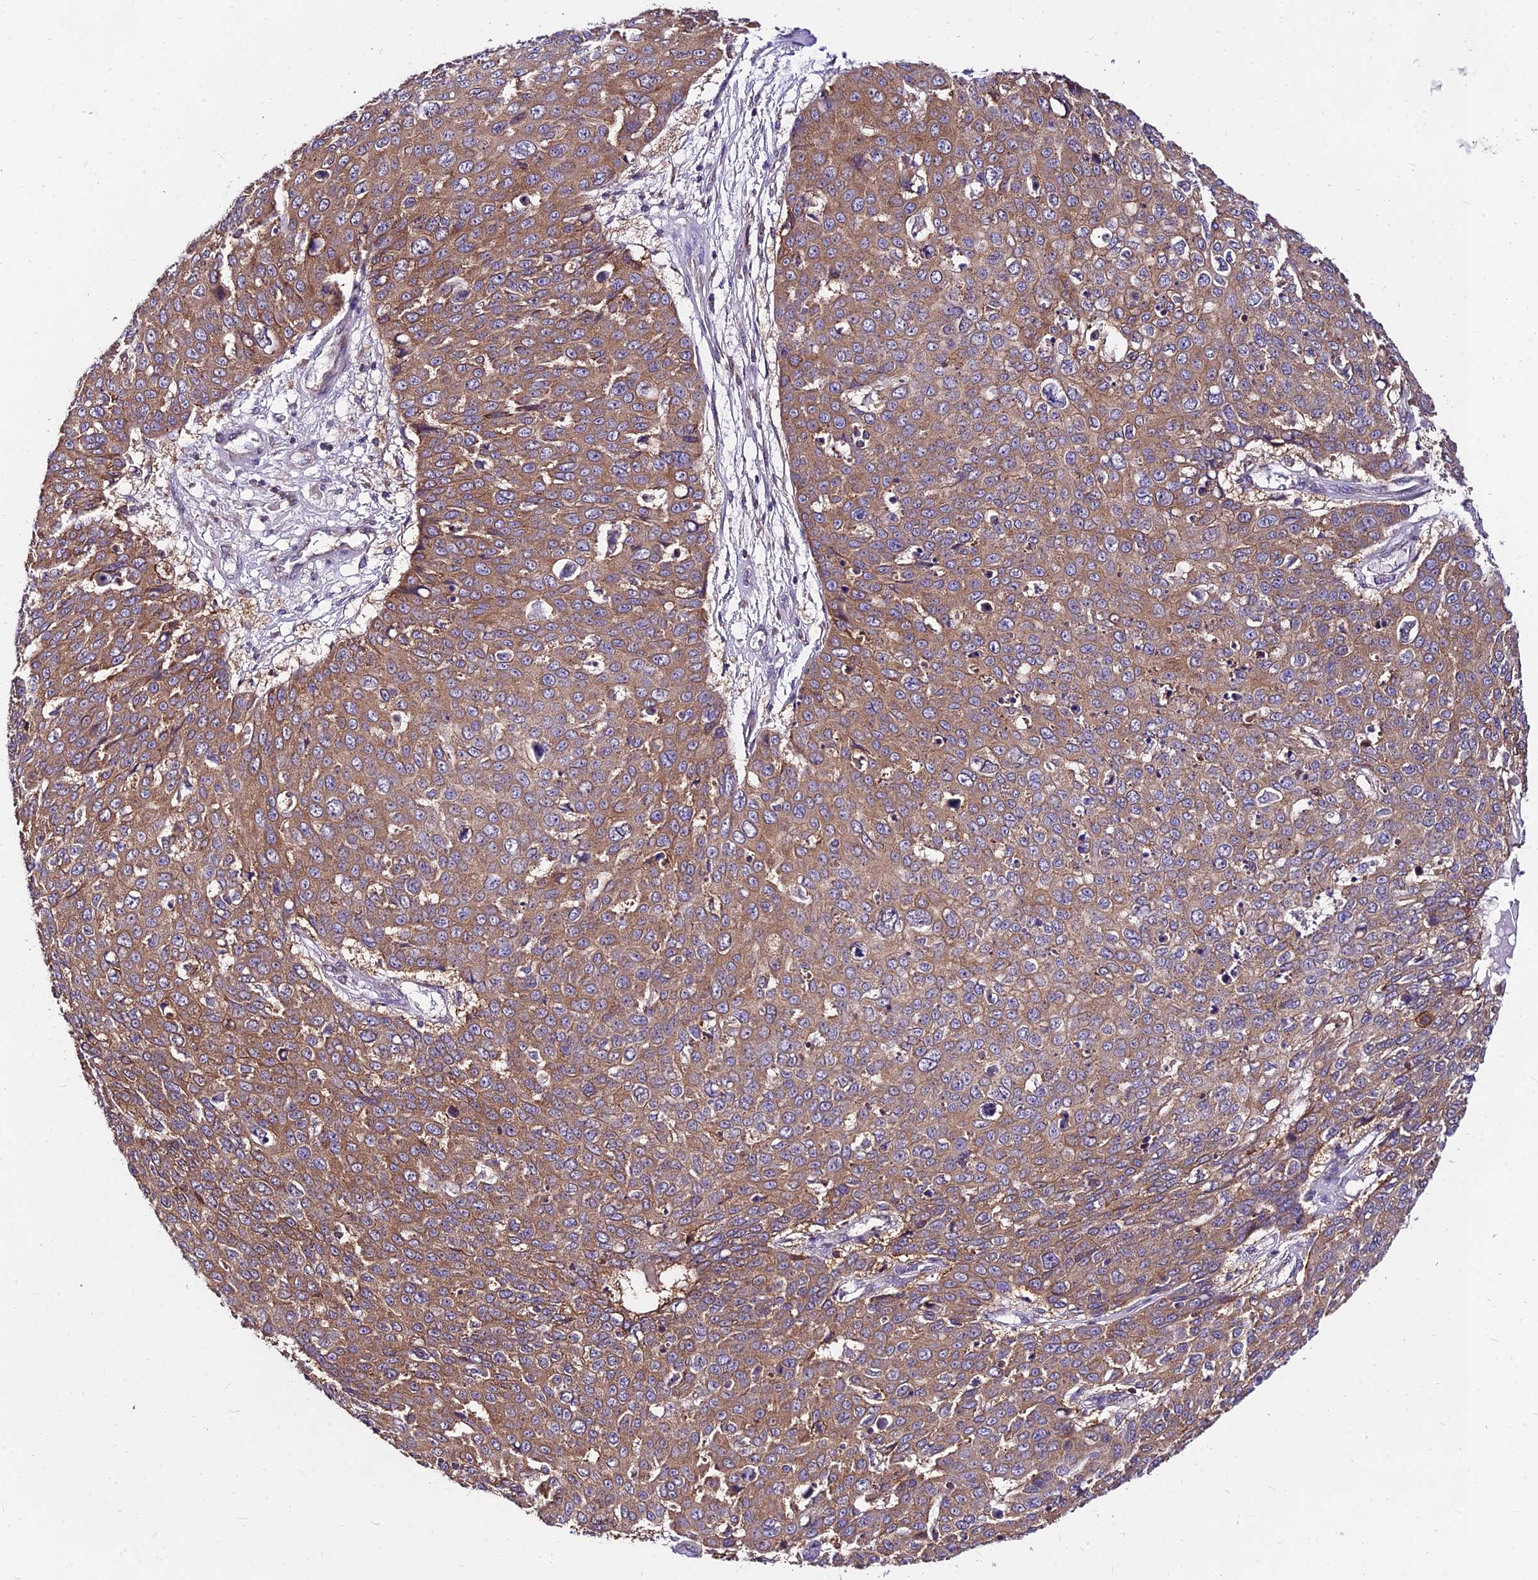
{"staining": {"intensity": "moderate", "quantity": ">75%", "location": "cytoplasmic/membranous"}, "tissue": "skin cancer", "cell_type": "Tumor cells", "image_type": "cancer", "snomed": [{"axis": "morphology", "description": "Squamous cell carcinoma, NOS"}, {"axis": "topography", "description": "Skin"}], "caption": "IHC of skin squamous cell carcinoma exhibits medium levels of moderate cytoplasmic/membranous positivity in approximately >75% of tumor cells. (Stains: DAB in brown, nuclei in blue, Microscopy: brightfield microscopy at high magnification).", "gene": "C6orf132", "patient": {"sex": "male", "age": 71}}